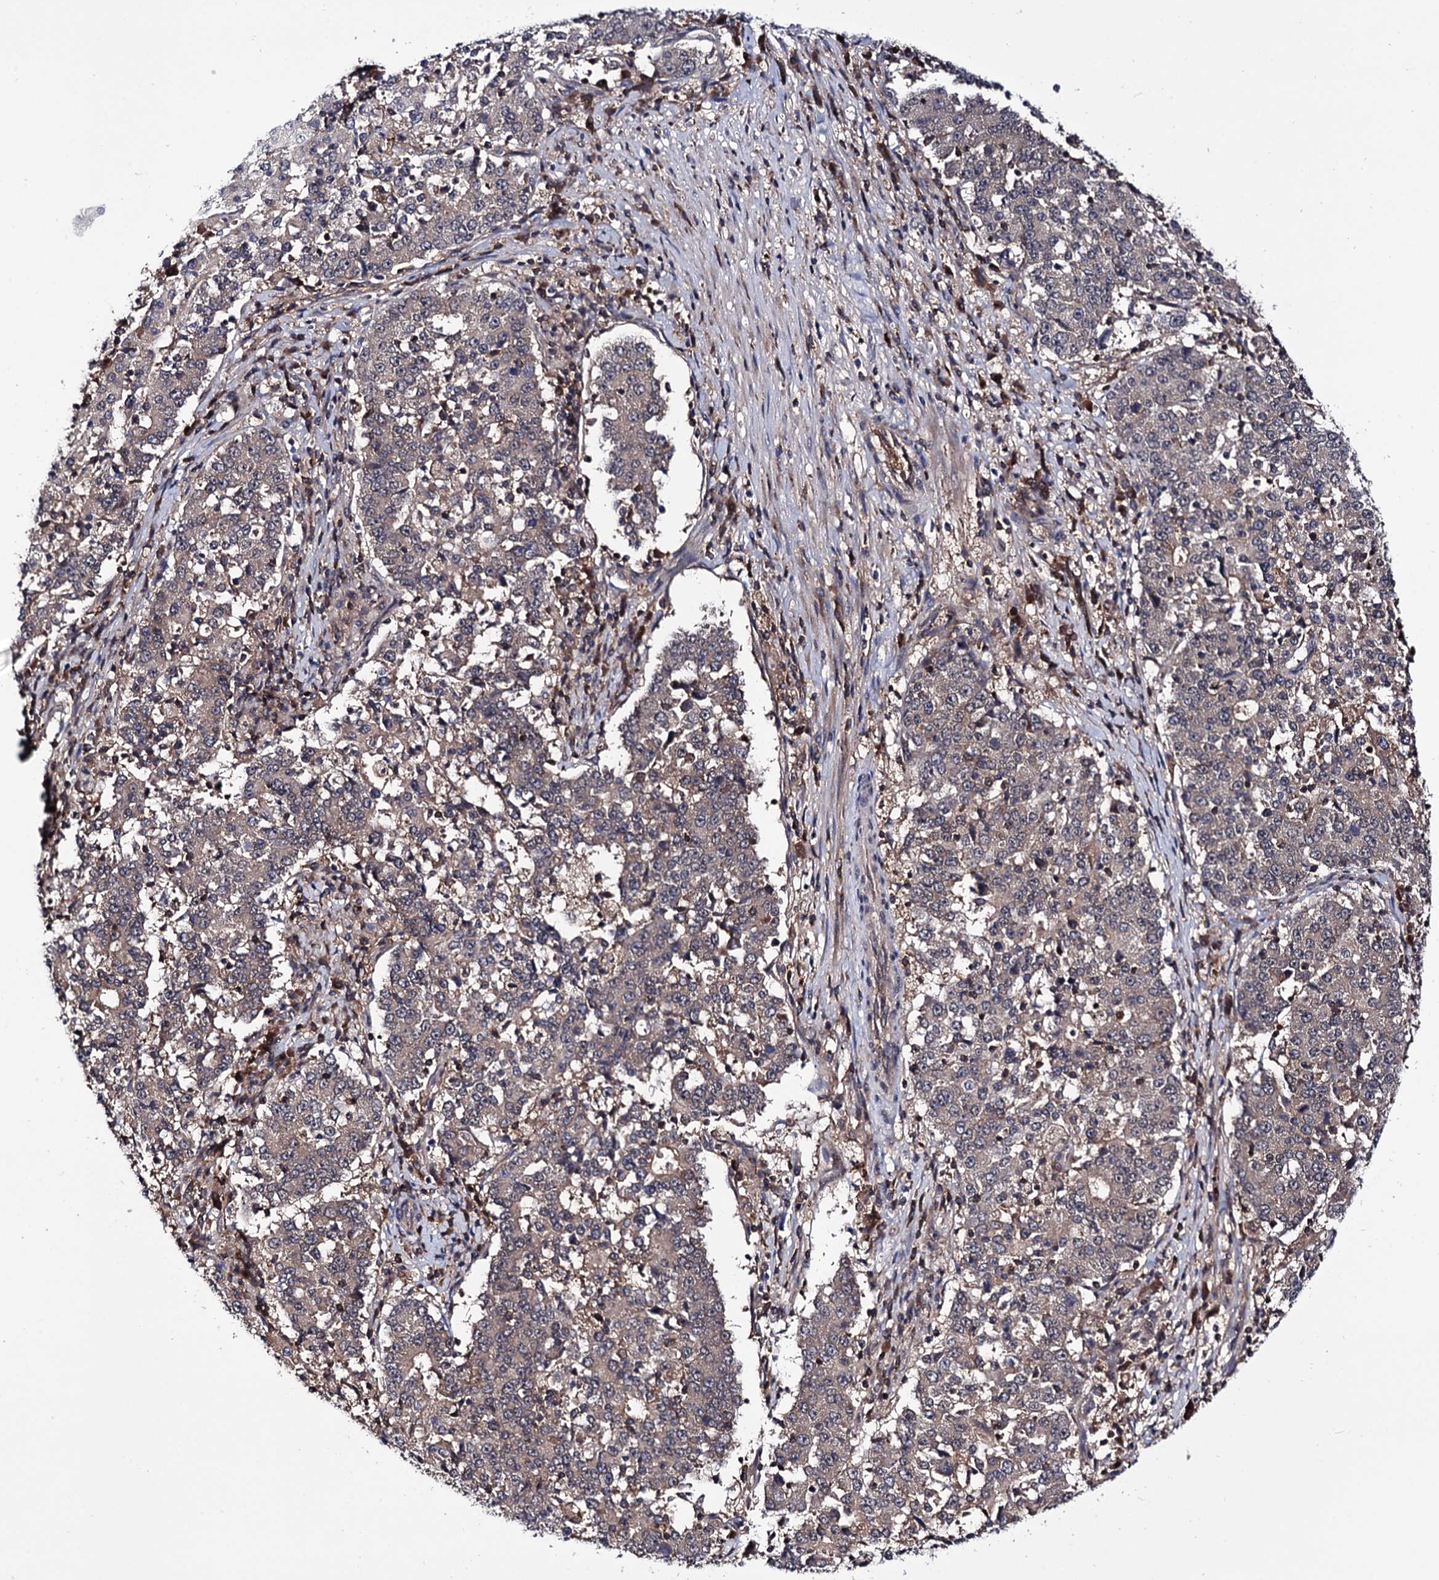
{"staining": {"intensity": "moderate", "quantity": "25%-75%", "location": "cytoplasmic/membranous"}, "tissue": "stomach cancer", "cell_type": "Tumor cells", "image_type": "cancer", "snomed": [{"axis": "morphology", "description": "Adenocarcinoma, NOS"}, {"axis": "topography", "description": "Stomach"}], "caption": "This photomicrograph demonstrates immunohistochemistry staining of adenocarcinoma (stomach), with medium moderate cytoplasmic/membranous positivity in about 25%-75% of tumor cells.", "gene": "MICAL2", "patient": {"sex": "male", "age": 59}}